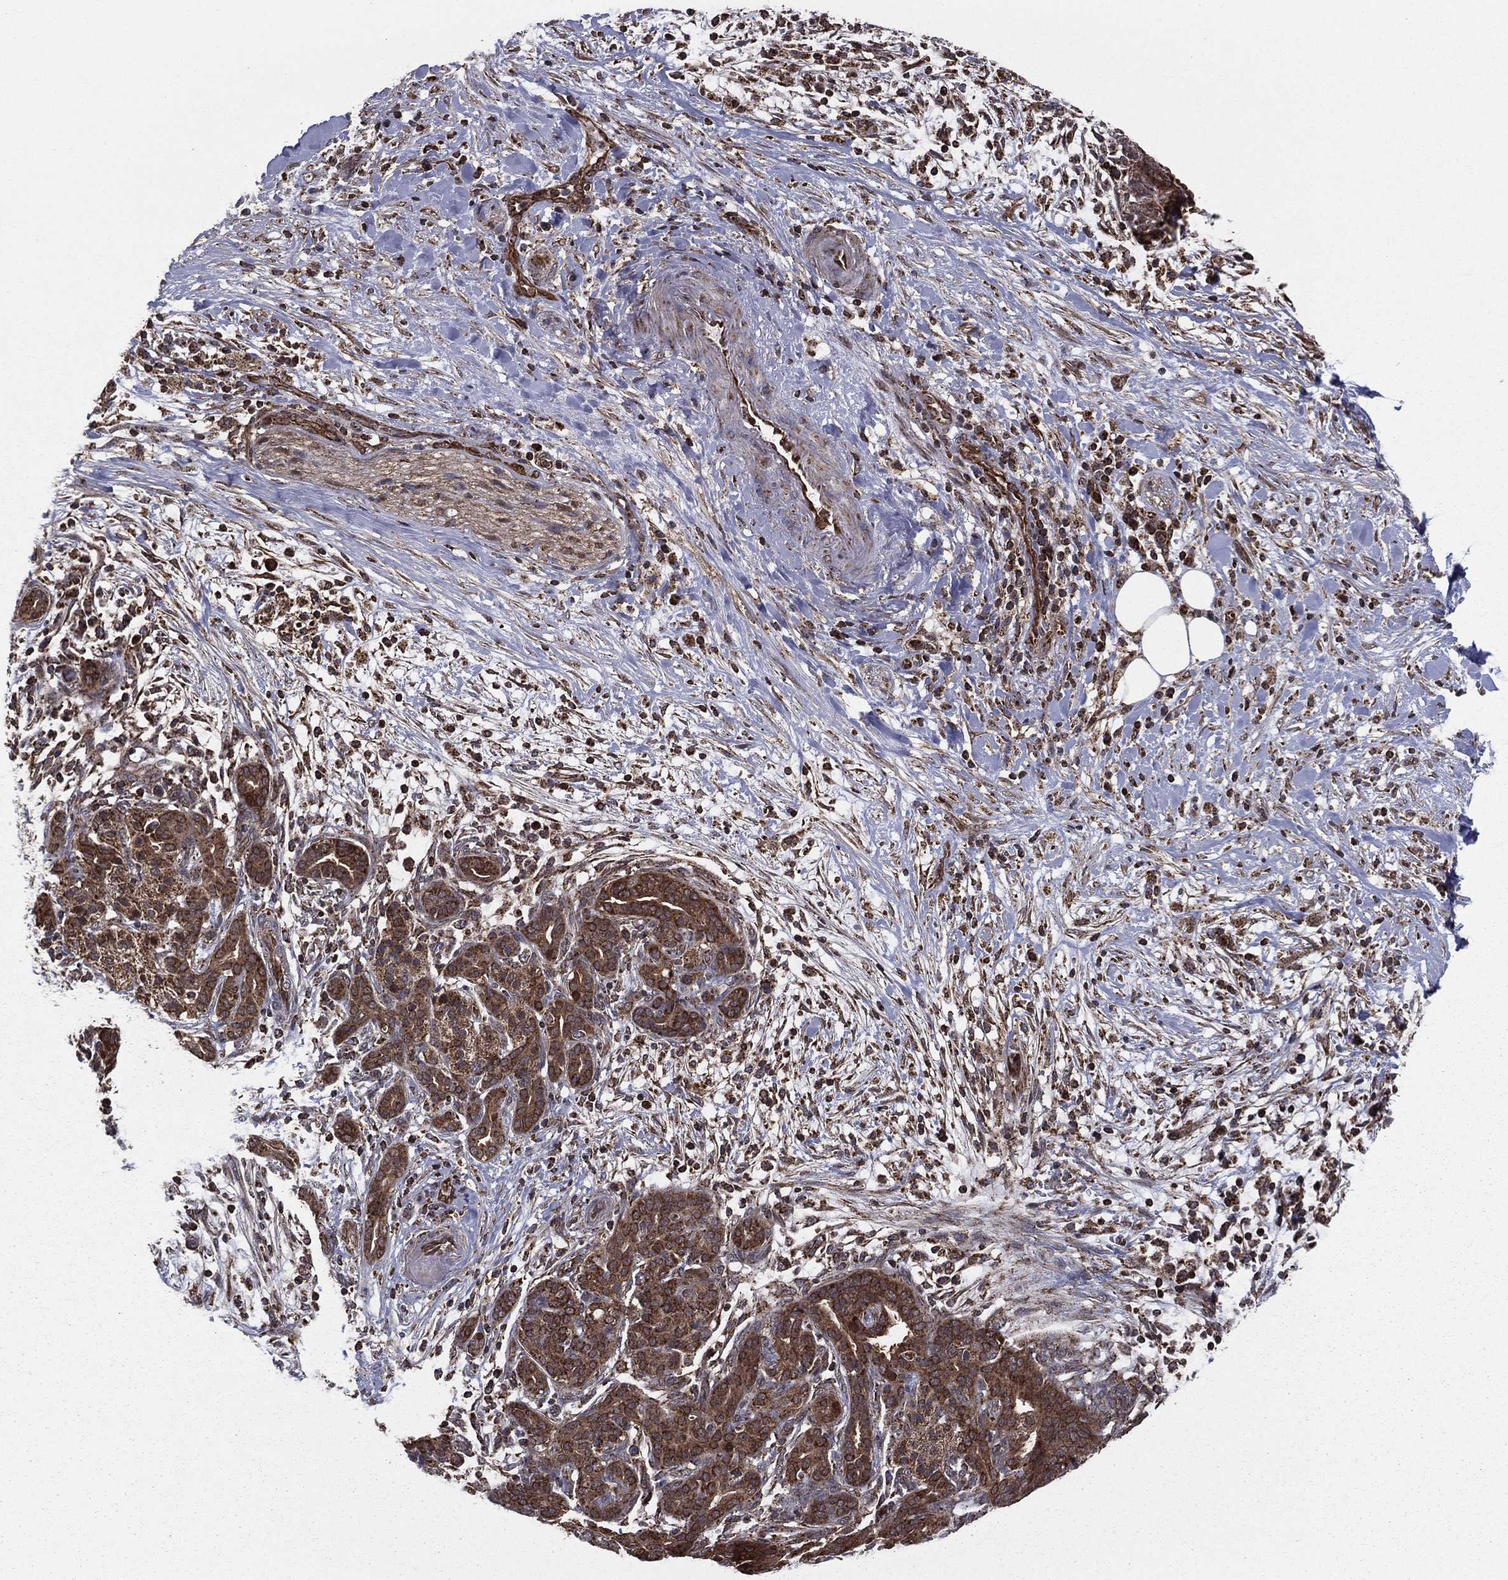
{"staining": {"intensity": "strong", "quantity": ">75%", "location": "cytoplasmic/membranous"}, "tissue": "pancreatic cancer", "cell_type": "Tumor cells", "image_type": "cancer", "snomed": [{"axis": "morphology", "description": "Adenocarcinoma, NOS"}, {"axis": "topography", "description": "Pancreas"}], "caption": "A photomicrograph of human pancreatic adenocarcinoma stained for a protein reveals strong cytoplasmic/membranous brown staining in tumor cells. Nuclei are stained in blue.", "gene": "RIGI", "patient": {"sex": "male", "age": 44}}